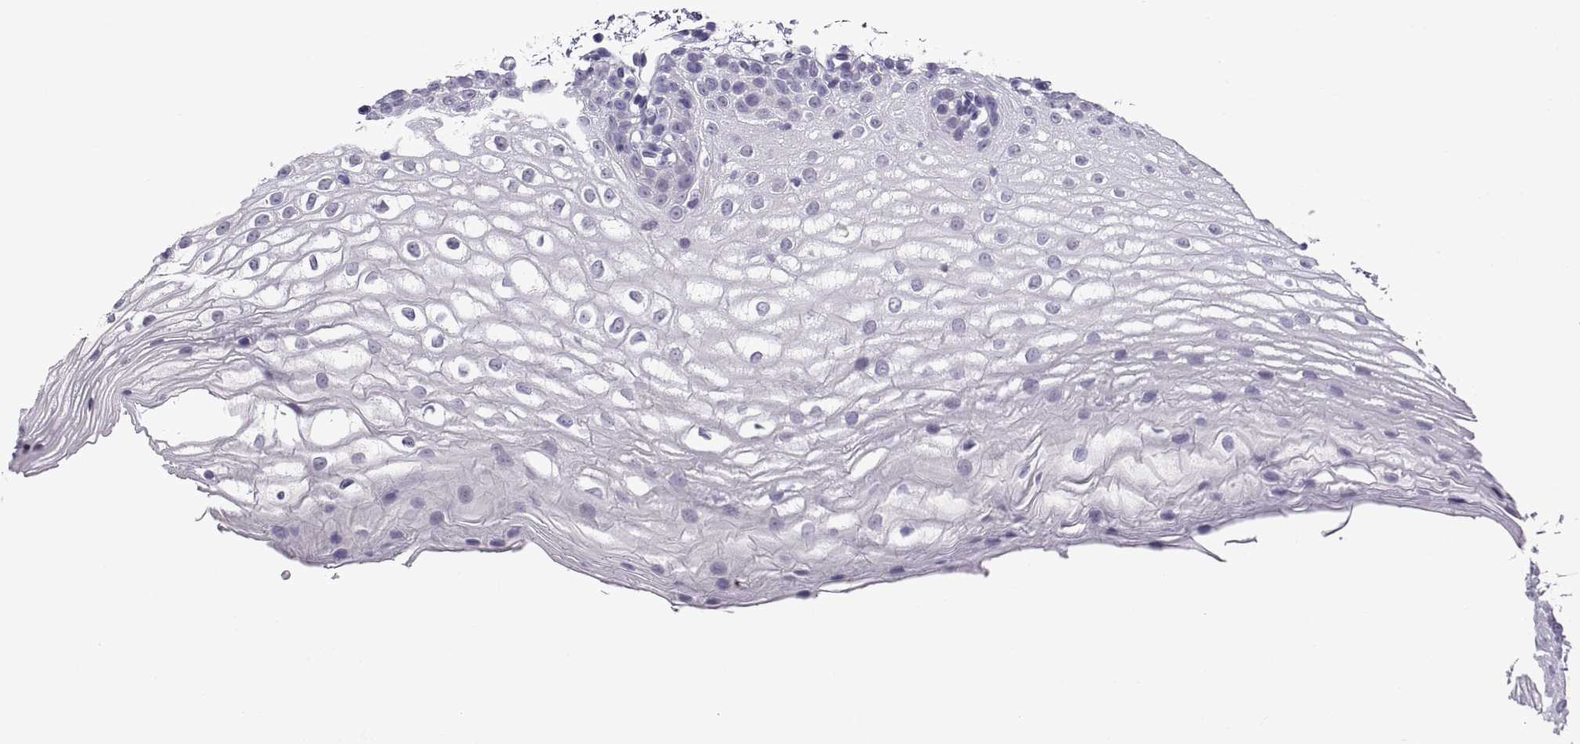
{"staining": {"intensity": "negative", "quantity": "none", "location": "none"}, "tissue": "oral mucosa", "cell_type": "Squamous epithelial cells", "image_type": "normal", "snomed": [{"axis": "morphology", "description": "Normal tissue, NOS"}, {"axis": "topography", "description": "Oral tissue"}], "caption": "Human oral mucosa stained for a protein using immunohistochemistry demonstrates no positivity in squamous epithelial cells.", "gene": "C3orf22", "patient": {"sex": "male", "age": 72}}